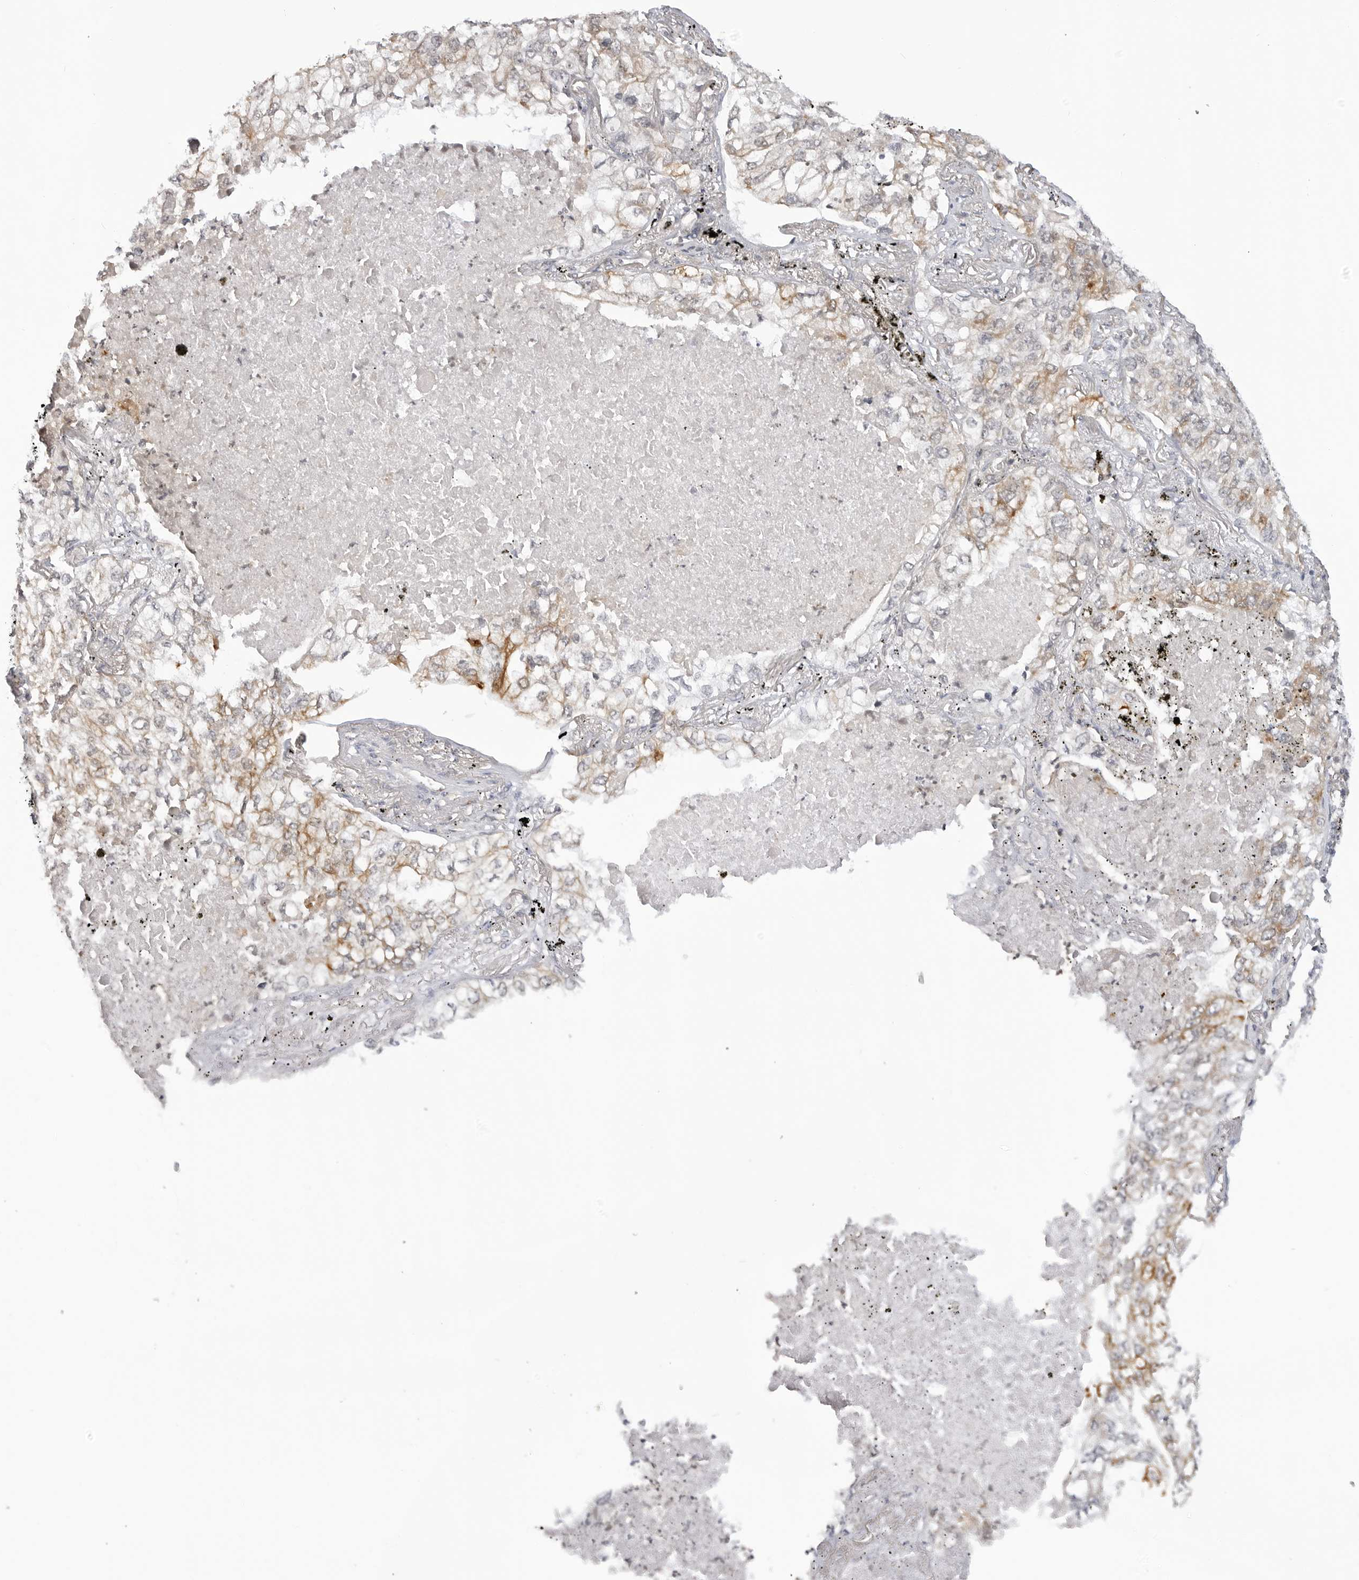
{"staining": {"intensity": "moderate", "quantity": "25%-75%", "location": "cytoplasmic/membranous"}, "tissue": "lung cancer", "cell_type": "Tumor cells", "image_type": "cancer", "snomed": [{"axis": "morphology", "description": "Adenocarcinoma, NOS"}, {"axis": "topography", "description": "Lung"}], "caption": "Immunohistochemical staining of lung adenocarcinoma displays moderate cytoplasmic/membranous protein positivity in approximately 25%-75% of tumor cells. (IHC, brightfield microscopy, high magnification).", "gene": "MAP2K5", "patient": {"sex": "male", "age": 65}}